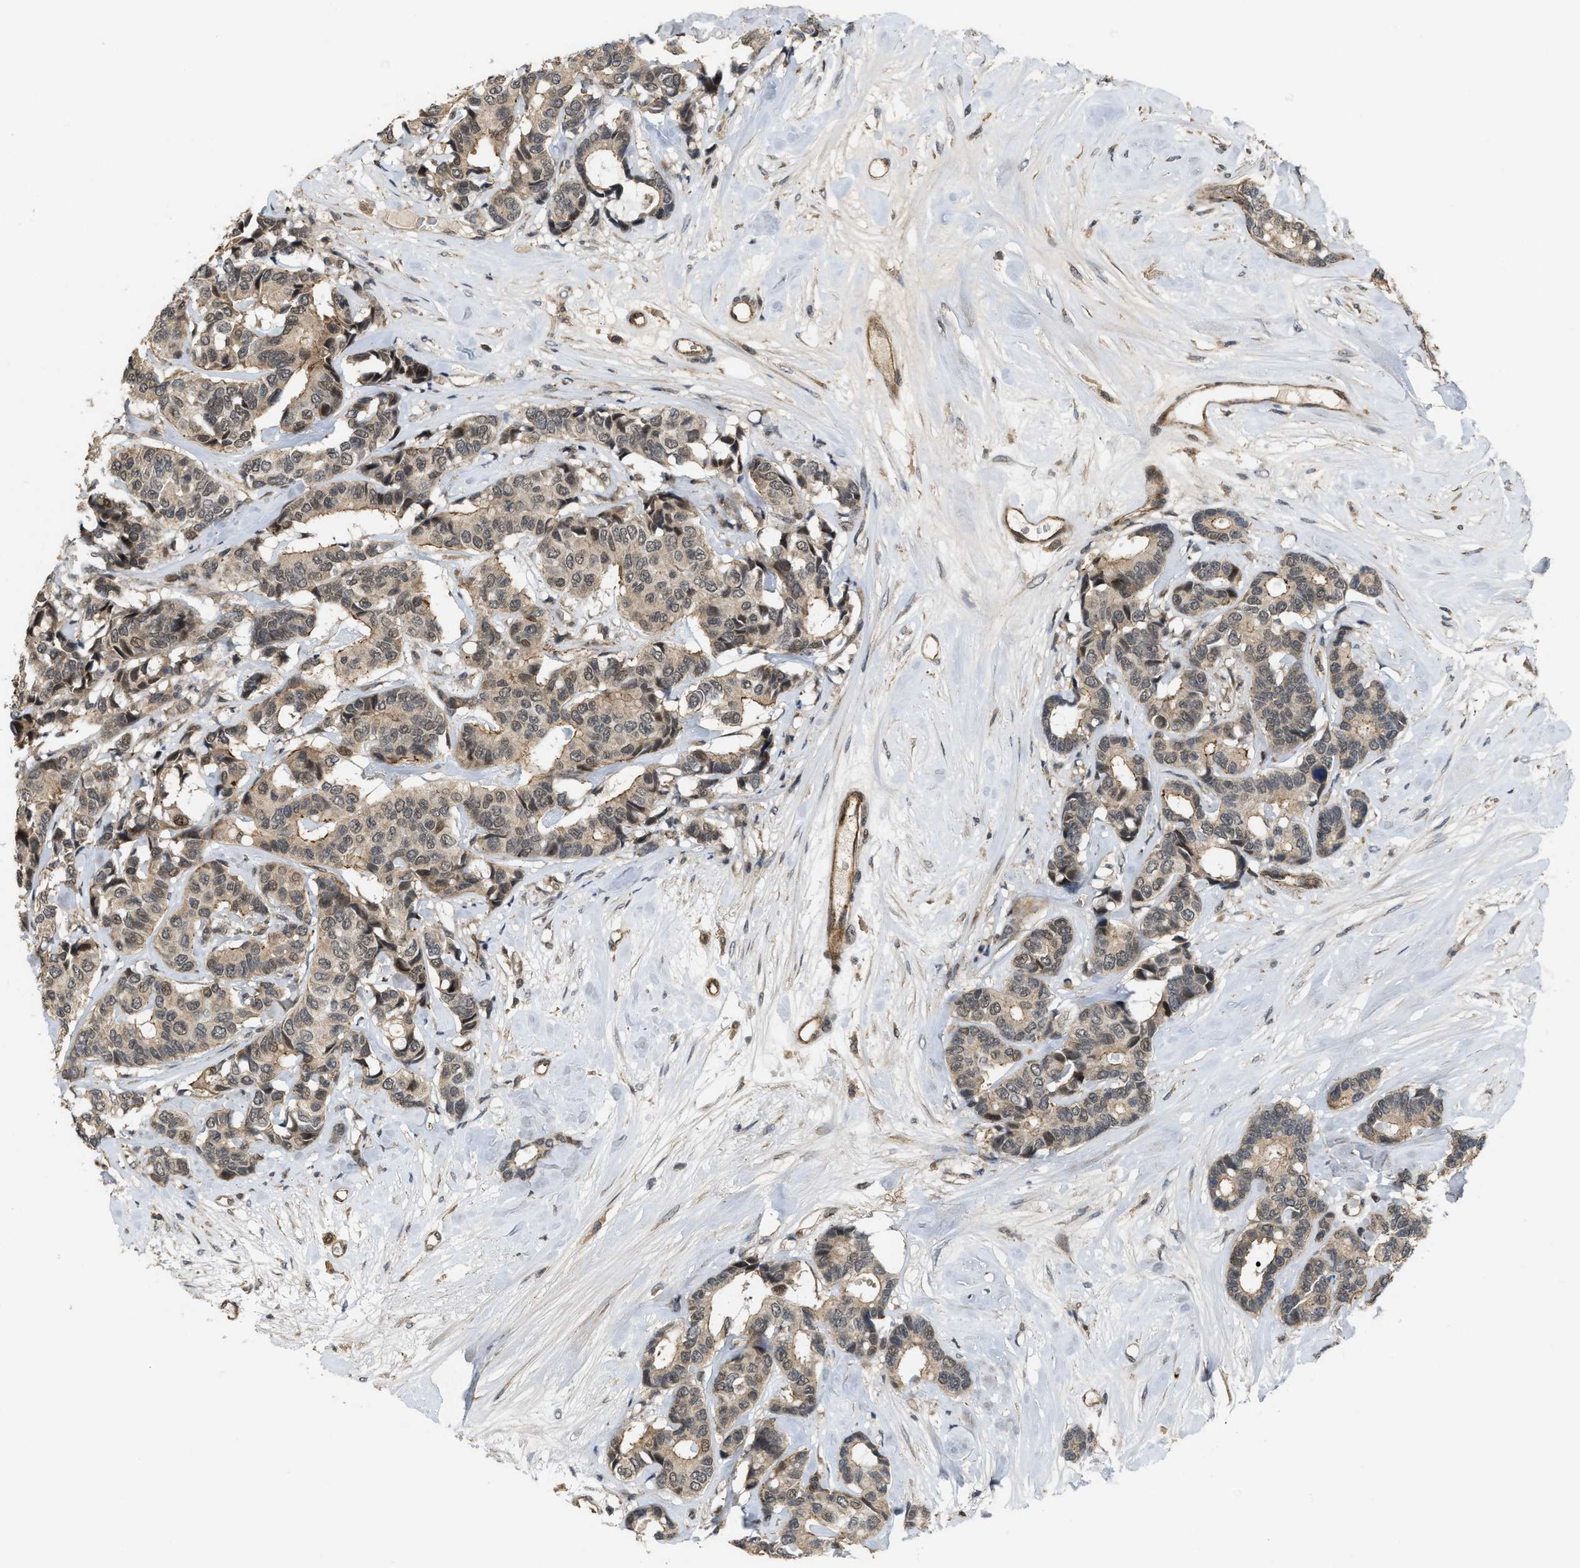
{"staining": {"intensity": "weak", "quantity": "25%-75%", "location": "cytoplasmic/membranous,nuclear"}, "tissue": "breast cancer", "cell_type": "Tumor cells", "image_type": "cancer", "snomed": [{"axis": "morphology", "description": "Duct carcinoma"}, {"axis": "topography", "description": "Breast"}], "caption": "A low amount of weak cytoplasmic/membranous and nuclear expression is seen in about 25%-75% of tumor cells in breast cancer (infiltrating ductal carcinoma) tissue.", "gene": "DPF2", "patient": {"sex": "female", "age": 87}}